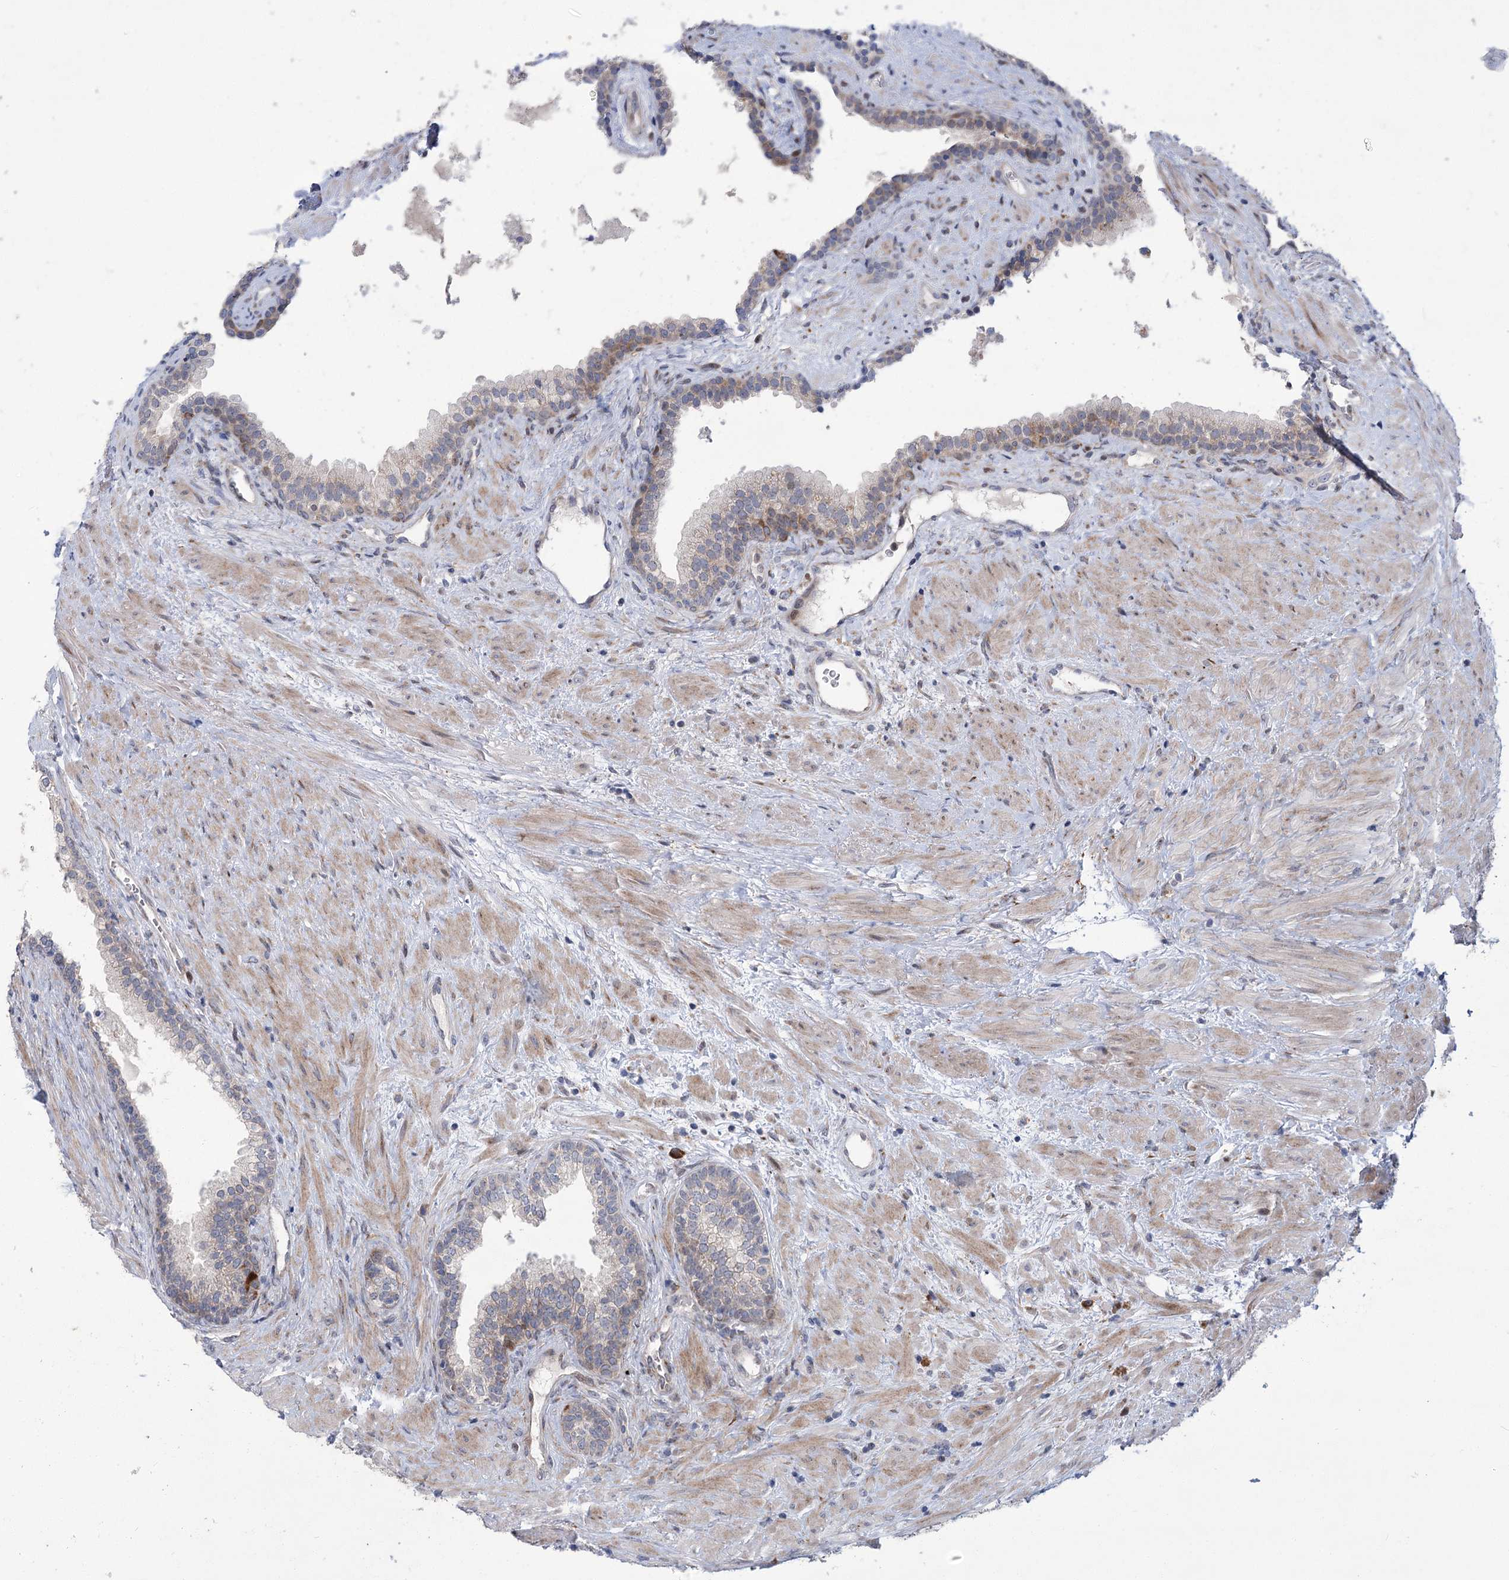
{"staining": {"intensity": "weak", "quantity": "<25%", "location": "cytoplasmic/membranous"}, "tissue": "prostate", "cell_type": "Glandular cells", "image_type": "normal", "snomed": [{"axis": "morphology", "description": "Normal tissue, NOS"}, {"axis": "topography", "description": "Prostate"}], "caption": "An immunohistochemistry micrograph of normal prostate is shown. There is no staining in glandular cells of prostate. (DAB (3,3'-diaminobenzidine) immunohistochemistry (IHC), high magnification).", "gene": "GCNT4", "patient": {"sex": "male", "age": 76}}